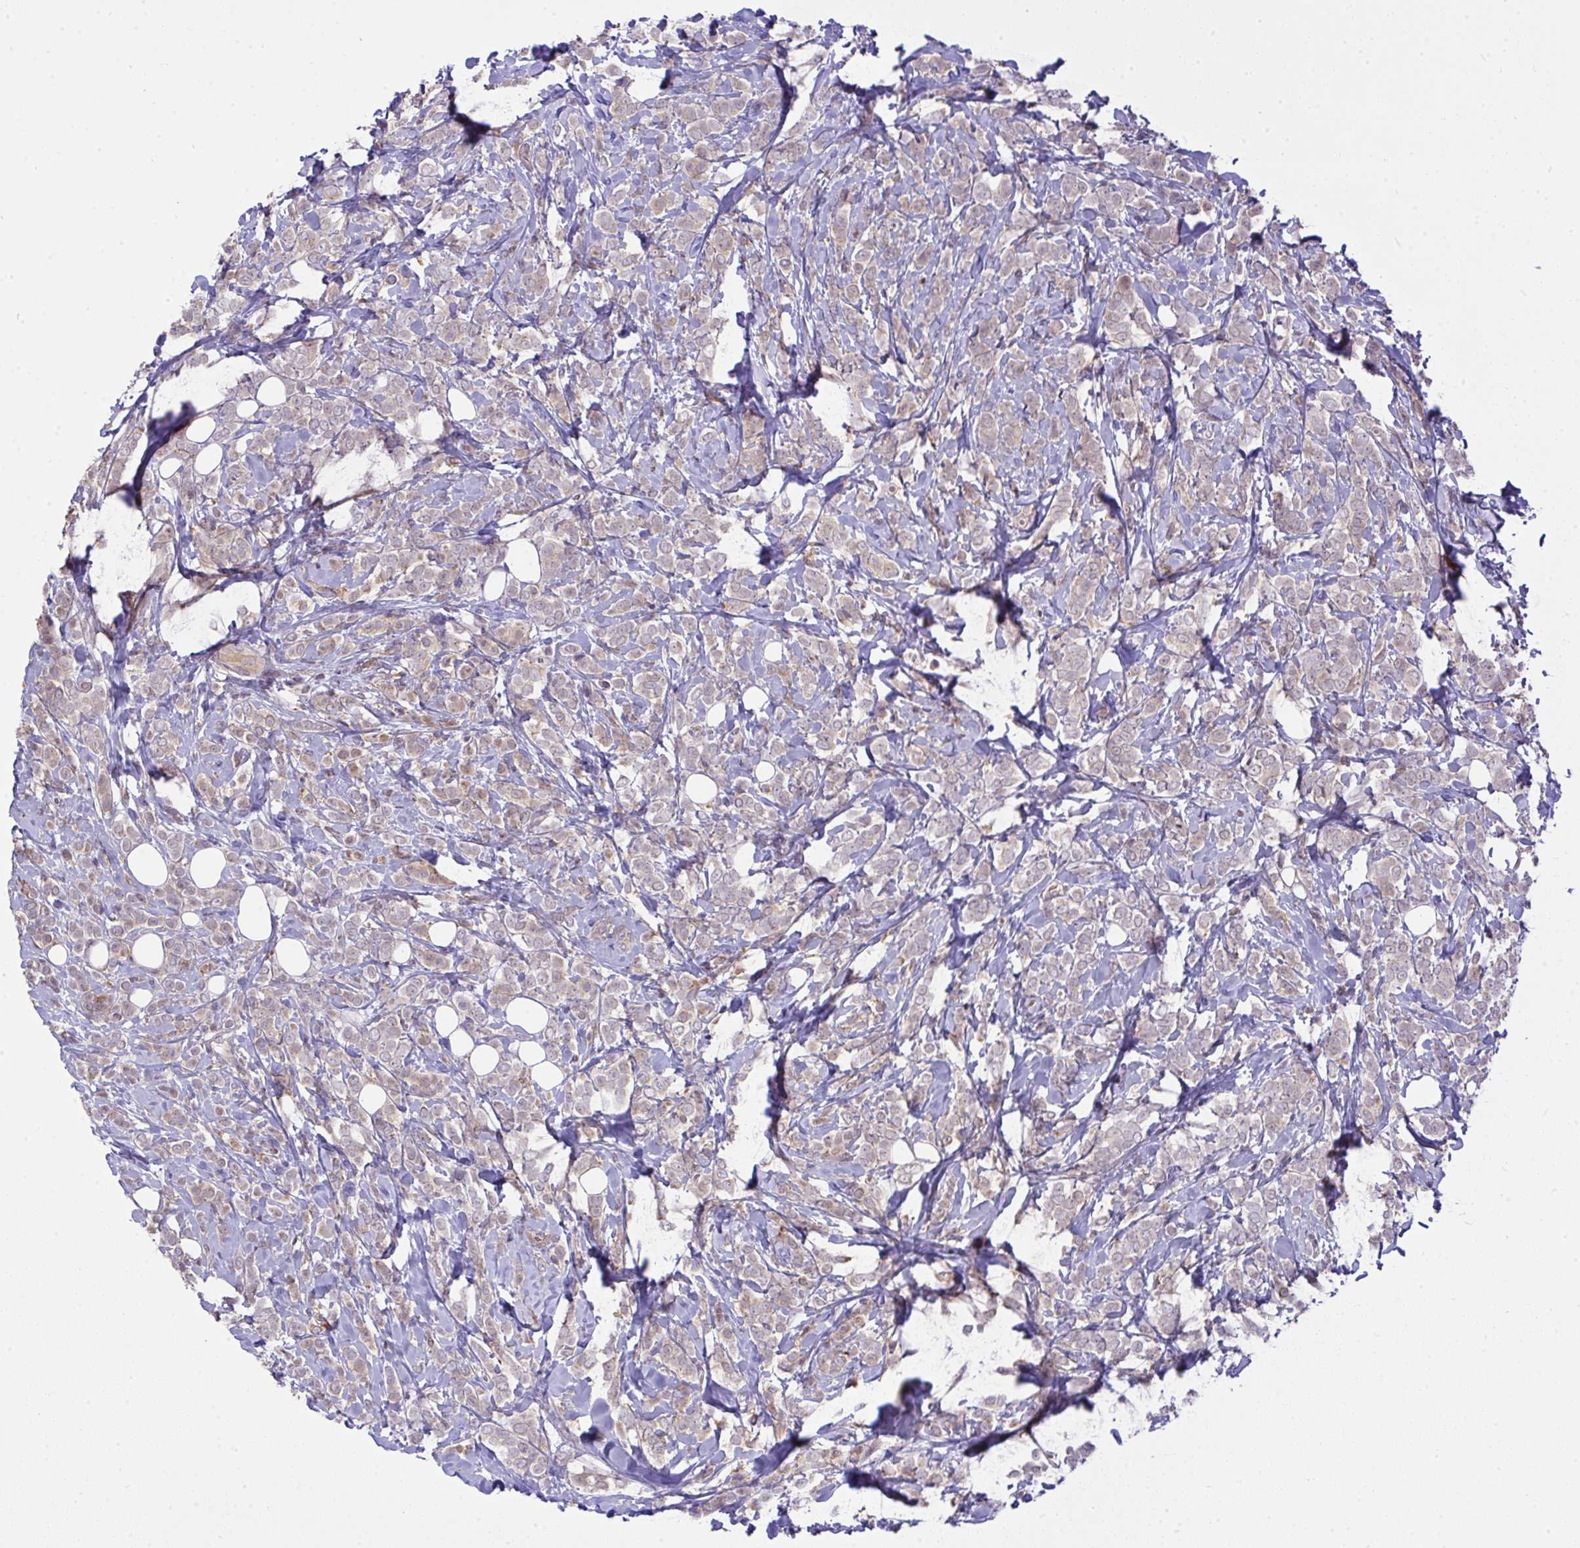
{"staining": {"intensity": "weak", "quantity": "<25%", "location": "cytoplasmic/membranous"}, "tissue": "breast cancer", "cell_type": "Tumor cells", "image_type": "cancer", "snomed": [{"axis": "morphology", "description": "Lobular carcinoma"}, {"axis": "topography", "description": "Breast"}], "caption": "Immunohistochemistry (IHC) histopathology image of human breast lobular carcinoma stained for a protein (brown), which shows no positivity in tumor cells. (IHC, brightfield microscopy, high magnification).", "gene": "SLC9A6", "patient": {"sex": "female", "age": 49}}